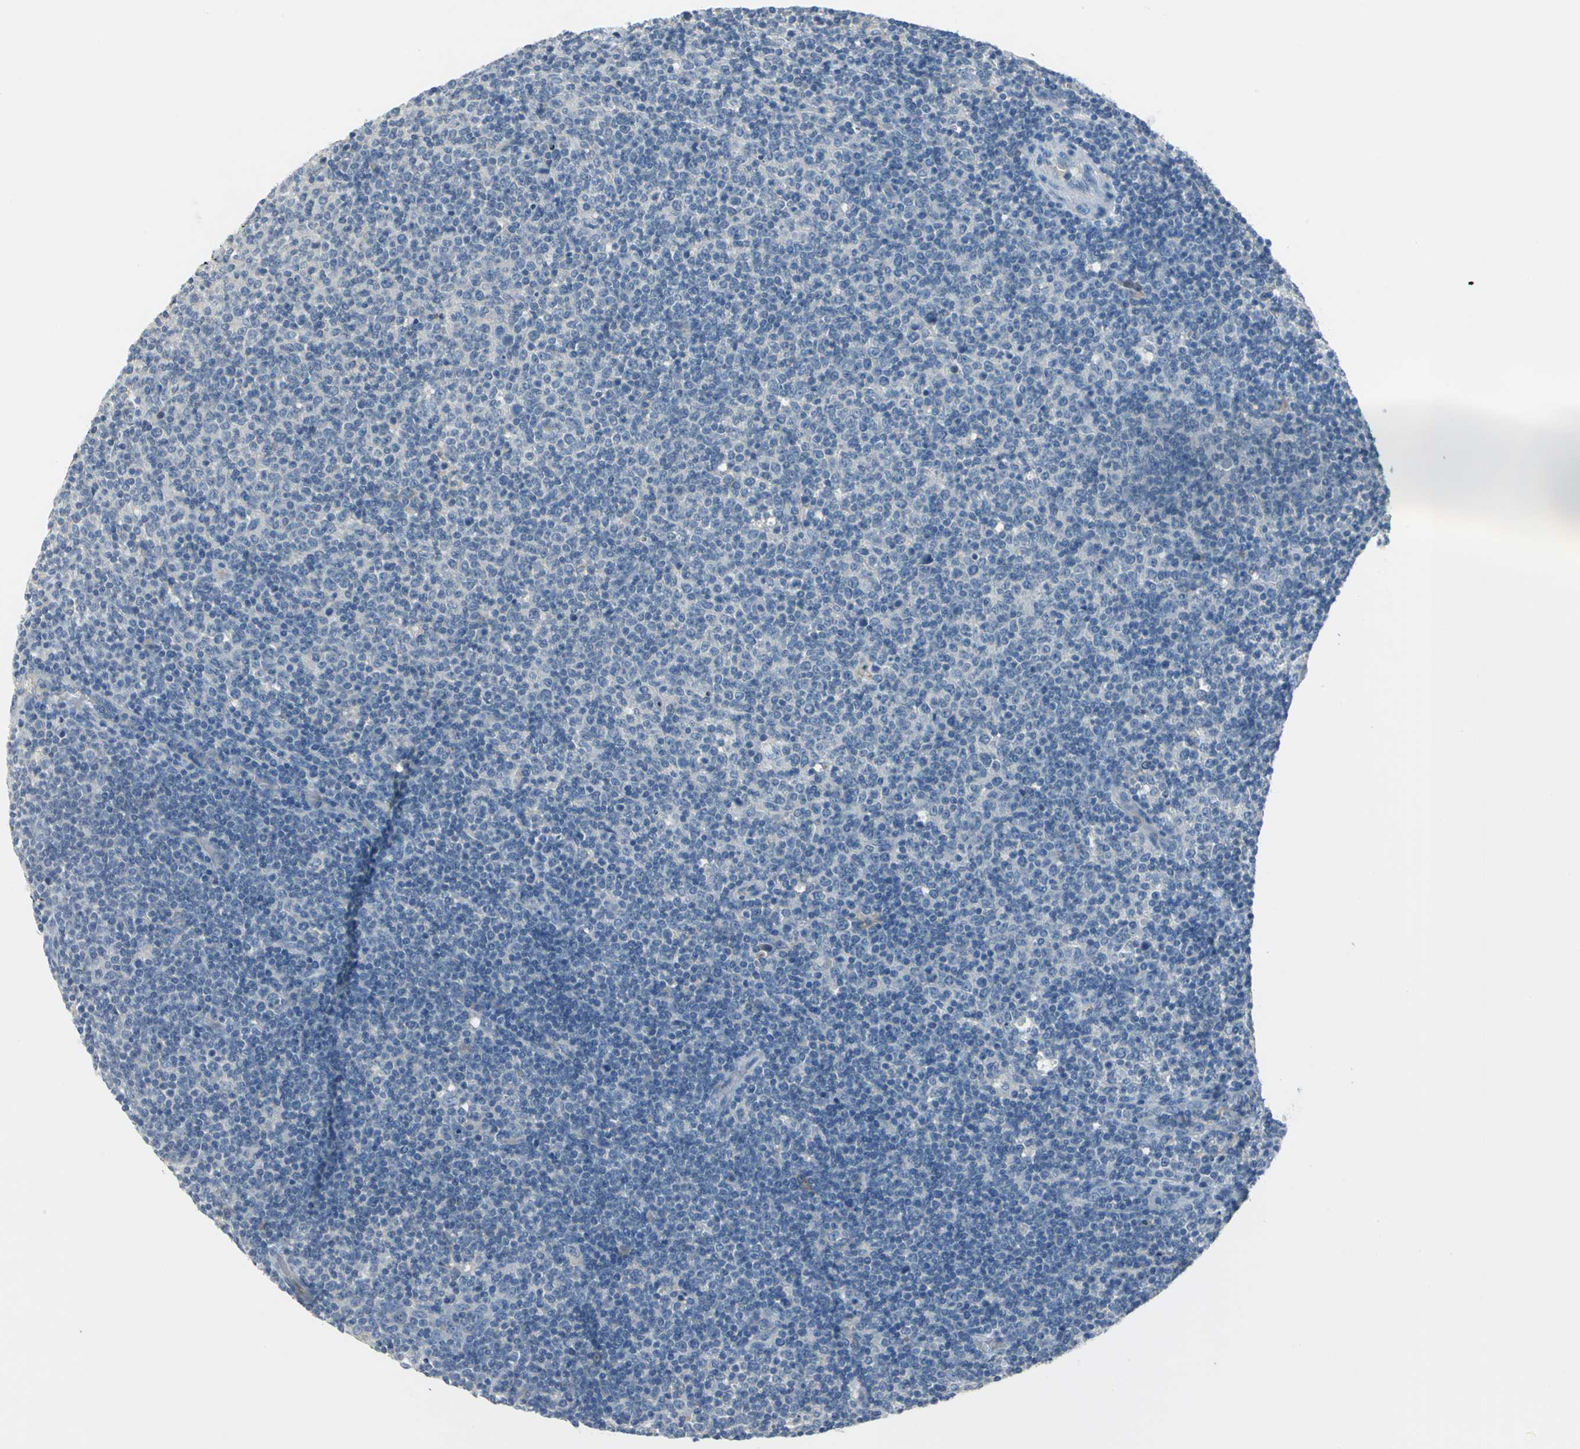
{"staining": {"intensity": "negative", "quantity": "none", "location": "none"}, "tissue": "lymphoma", "cell_type": "Tumor cells", "image_type": "cancer", "snomed": [{"axis": "morphology", "description": "Malignant lymphoma, non-Hodgkin's type, Low grade"}, {"axis": "topography", "description": "Lymph node"}], "caption": "Tumor cells are negative for brown protein staining in lymphoma.", "gene": "ZIC1", "patient": {"sex": "male", "age": 70}}